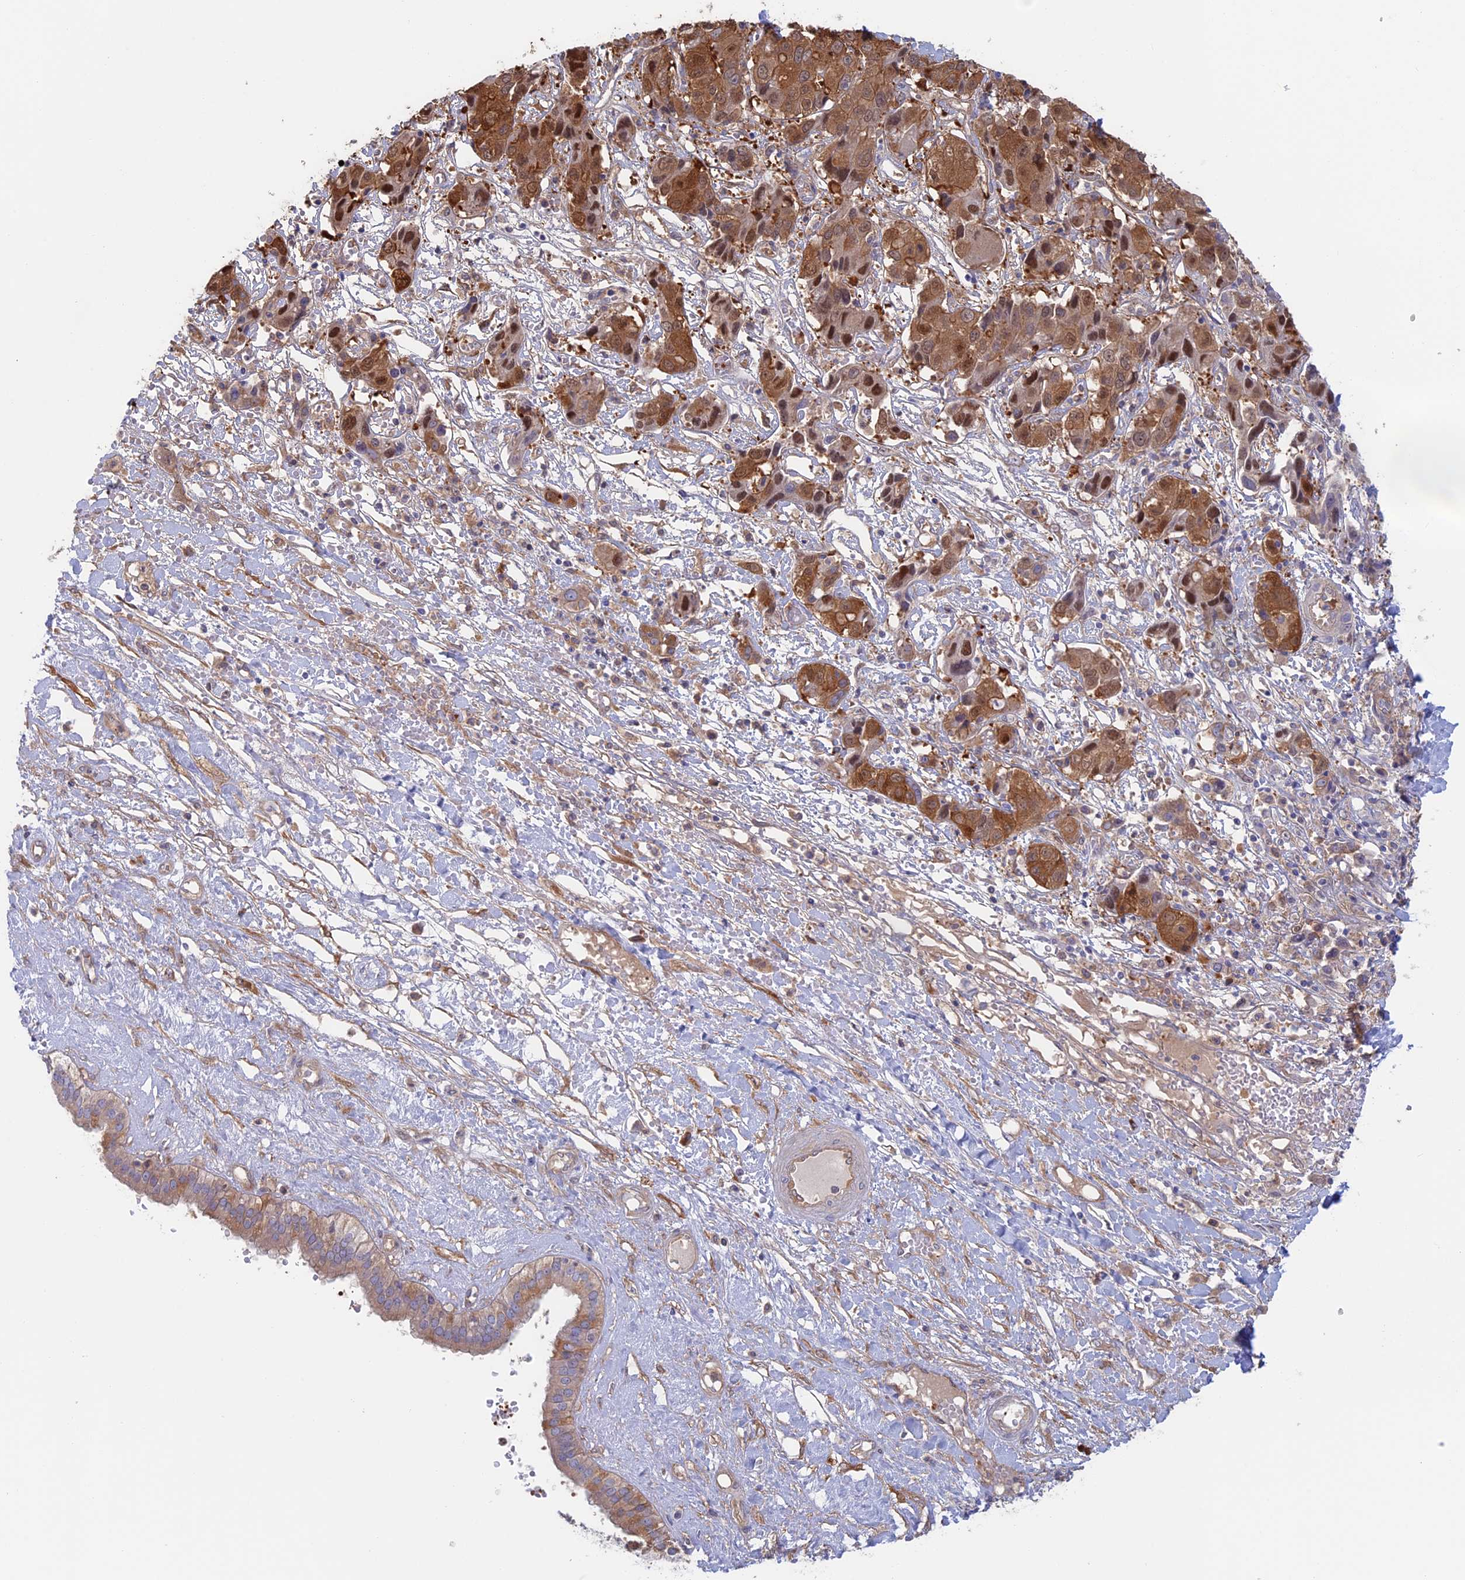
{"staining": {"intensity": "moderate", "quantity": "25%-75%", "location": "cytoplasmic/membranous,nuclear"}, "tissue": "liver cancer", "cell_type": "Tumor cells", "image_type": "cancer", "snomed": [{"axis": "morphology", "description": "Cholangiocarcinoma"}, {"axis": "topography", "description": "Liver"}], "caption": "Brown immunohistochemical staining in liver cancer shows moderate cytoplasmic/membranous and nuclear staining in about 25%-75% of tumor cells. (IHC, brightfield microscopy, high magnification).", "gene": "SYNDIG1L", "patient": {"sex": "male", "age": 67}}